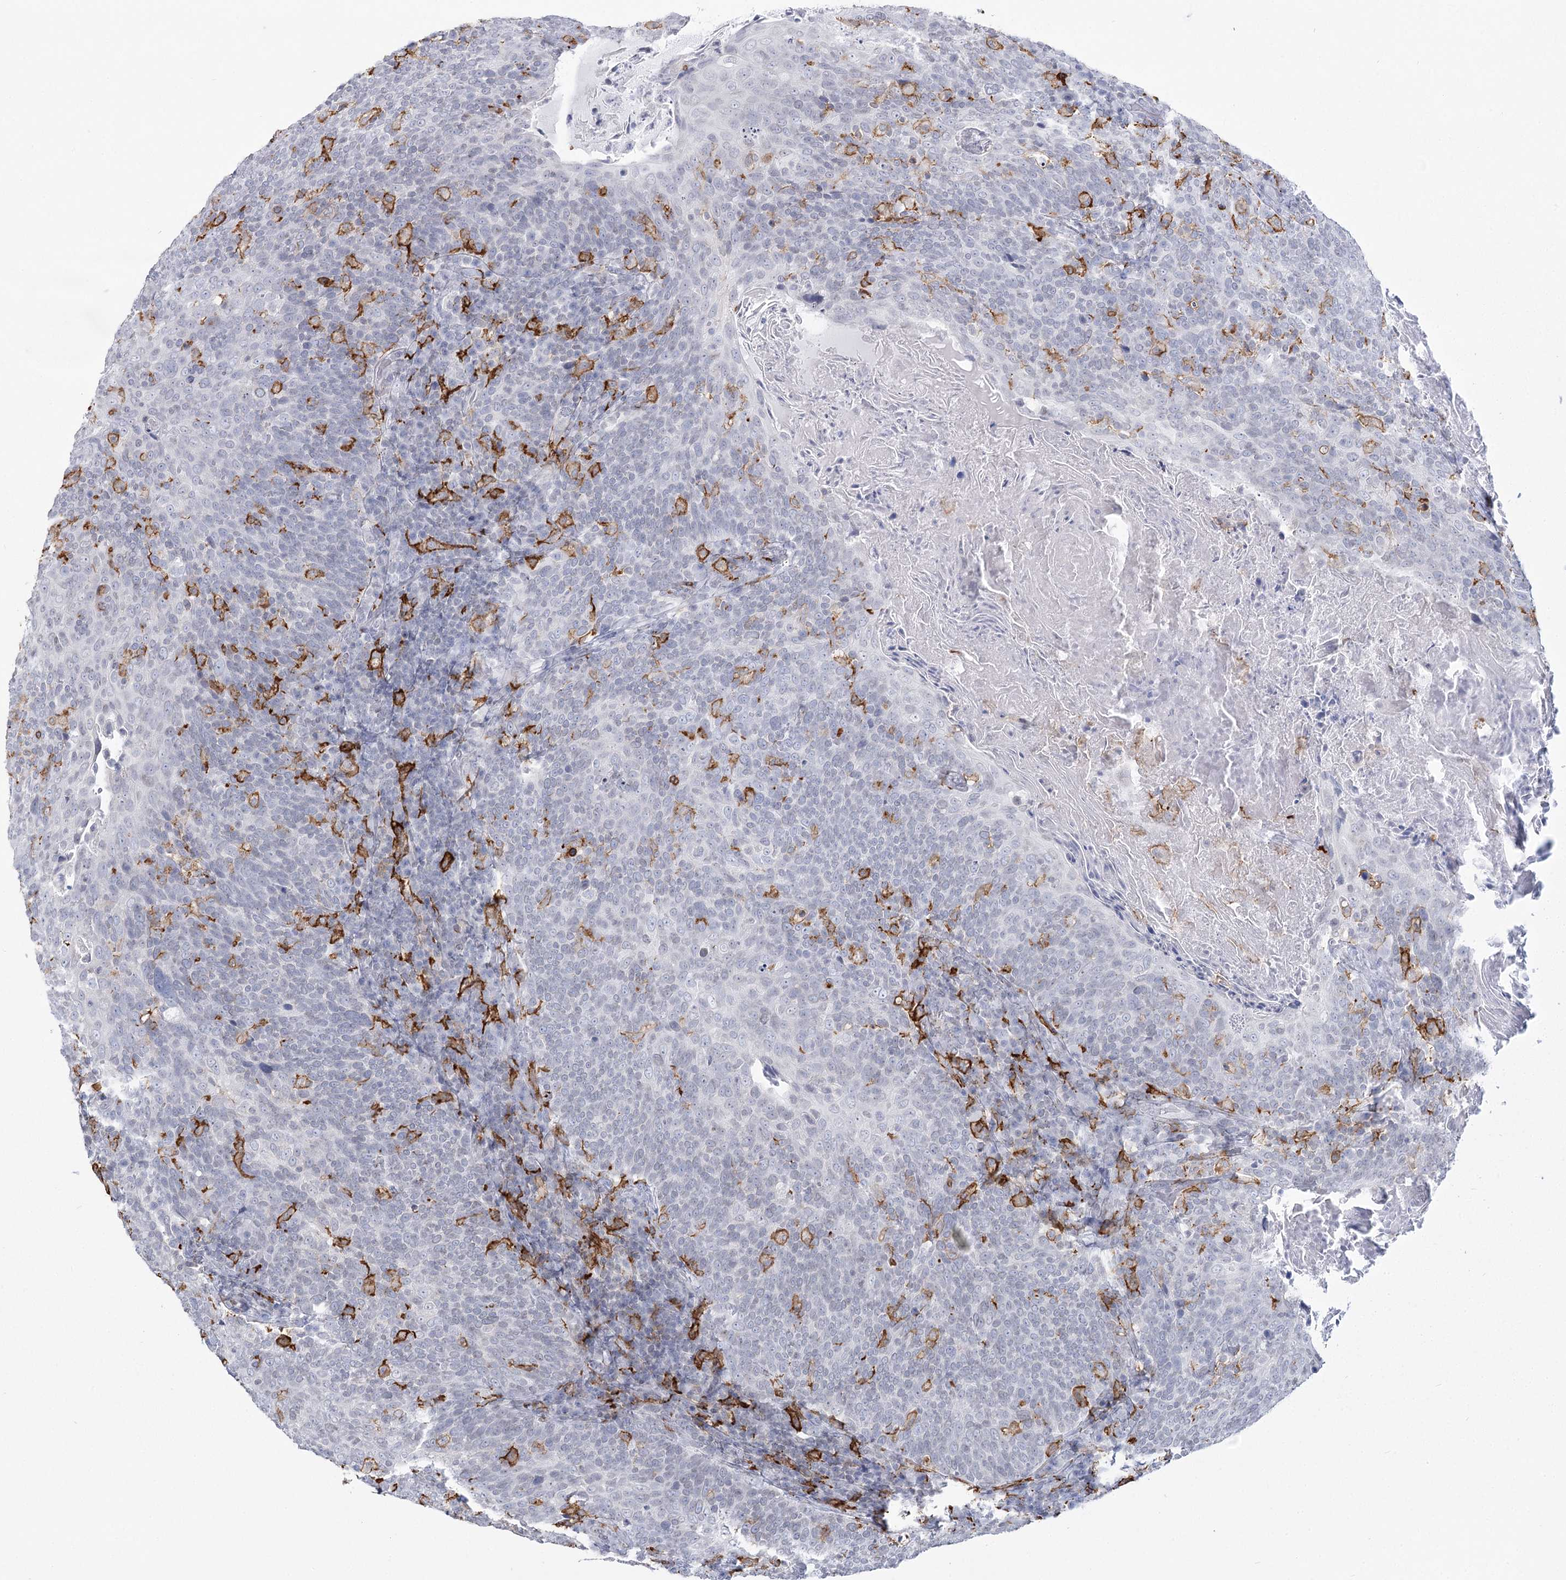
{"staining": {"intensity": "negative", "quantity": "none", "location": "none"}, "tissue": "head and neck cancer", "cell_type": "Tumor cells", "image_type": "cancer", "snomed": [{"axis": "morphology", "description": "Squamous cell carcinoma, NOS"}, {"axis": "morphology", "description": "Squamous cell carcinoma, metastatic, NOS"}, {"axis": "topography", "description": "Lymph node"}, {"axis": "topography", "description": "Head-Neck"}], "caption": "There is no significant positivity in tumor cells of head and neck squamous cell carcinoma.", "gene": "C11orf1", "patient": {"sex": "male", "age": 62}}